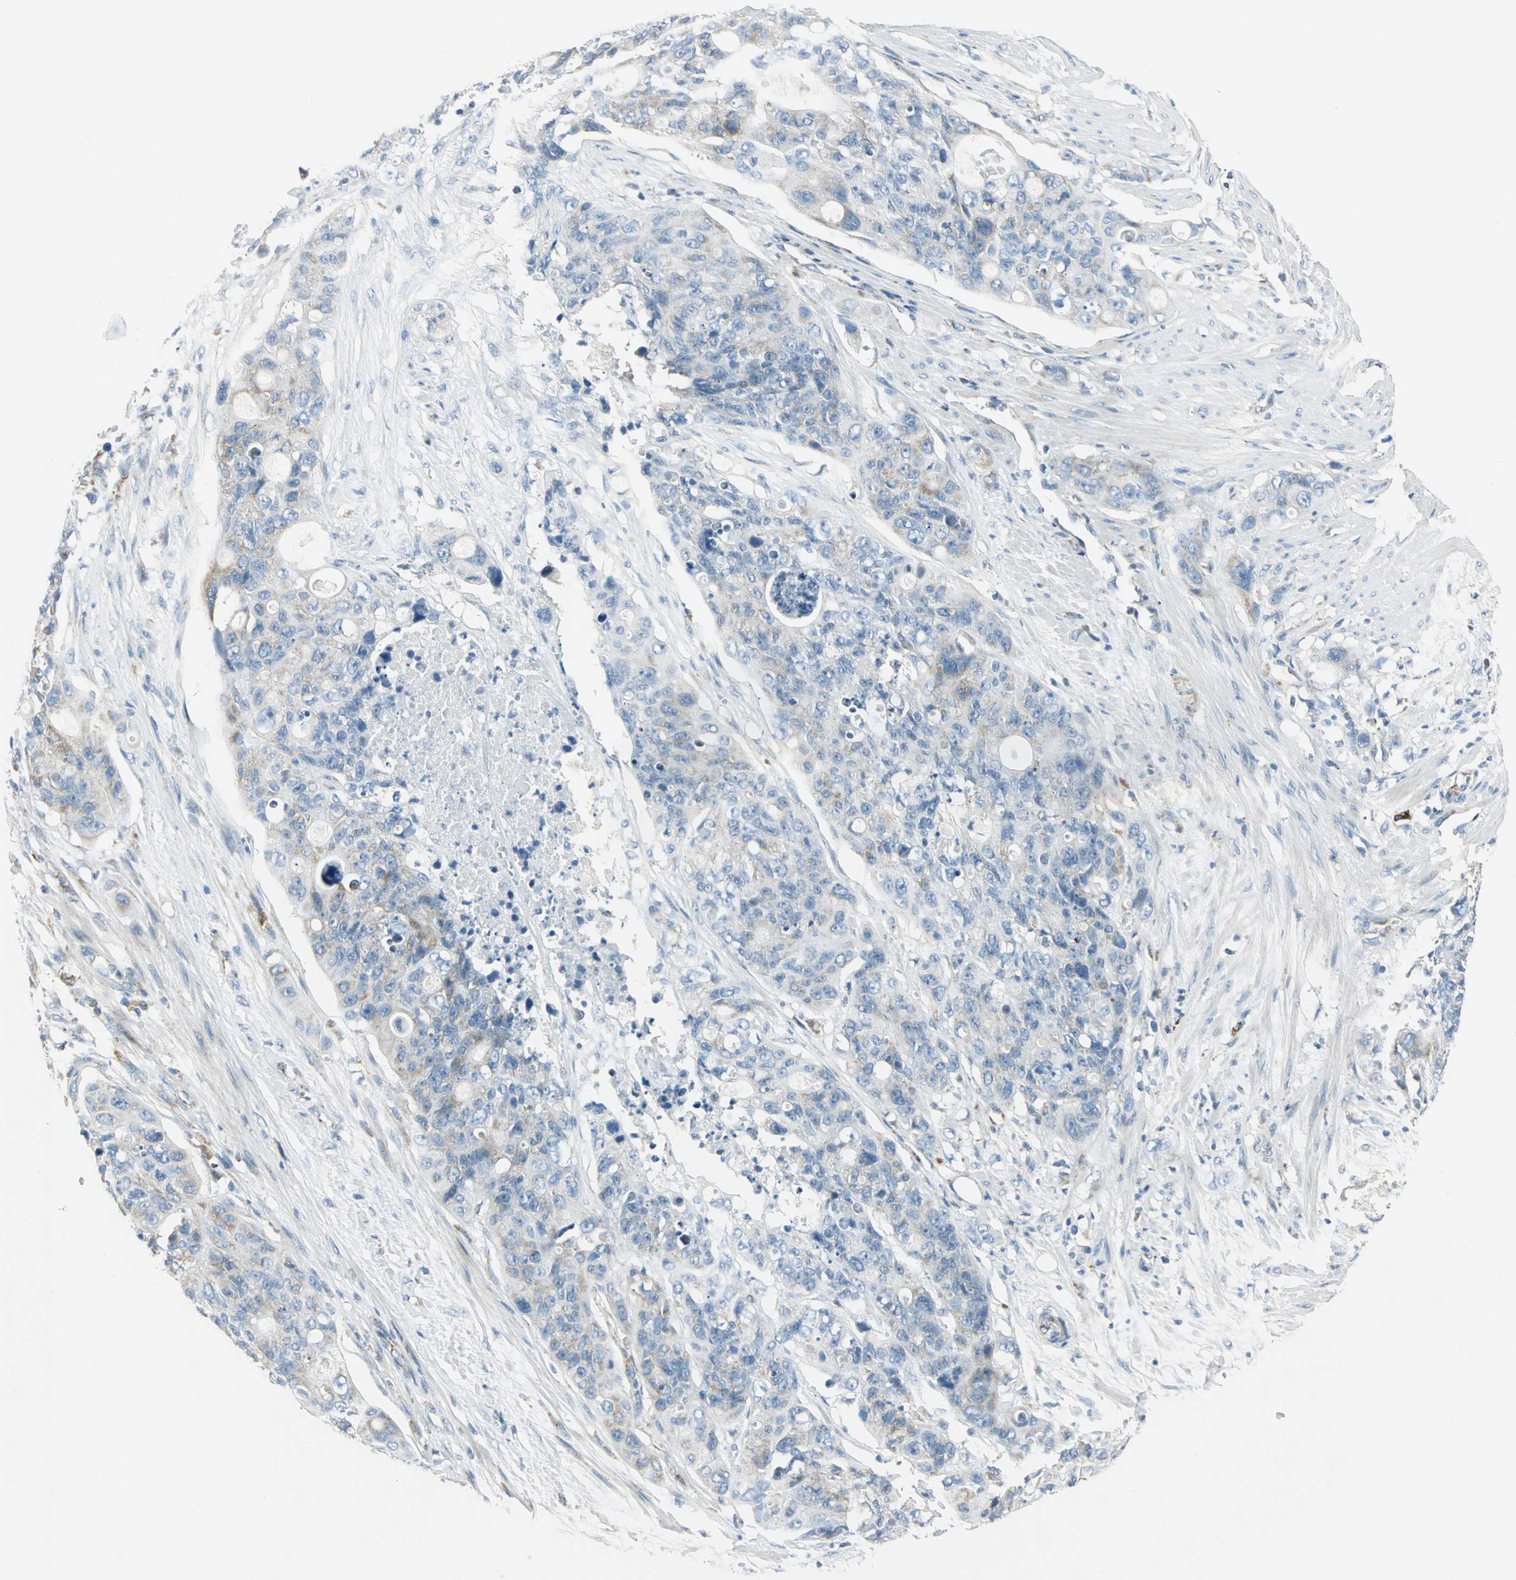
{"staining": {"intensity": "weak", "quantity": "25%-75%", "location": "cytoplasmic/membranous"}, "tissue": "colorectal cancer", "cell_type": "Tumor cells", "image_type": "cancer", "snomed": [{"axis": "morphology", "description": "Adenocarcinoma, NOS"}, {"axis": "topography", "description": "Colon"}], "caption": "Colorectal cancer stained for a protein (brown) demonstrates weak cytoplasmic/membranous positive expression in about 25%-75% of tumor cells.", "gene": "ACADM", "patient": {"sex": "female", "age": 57}}